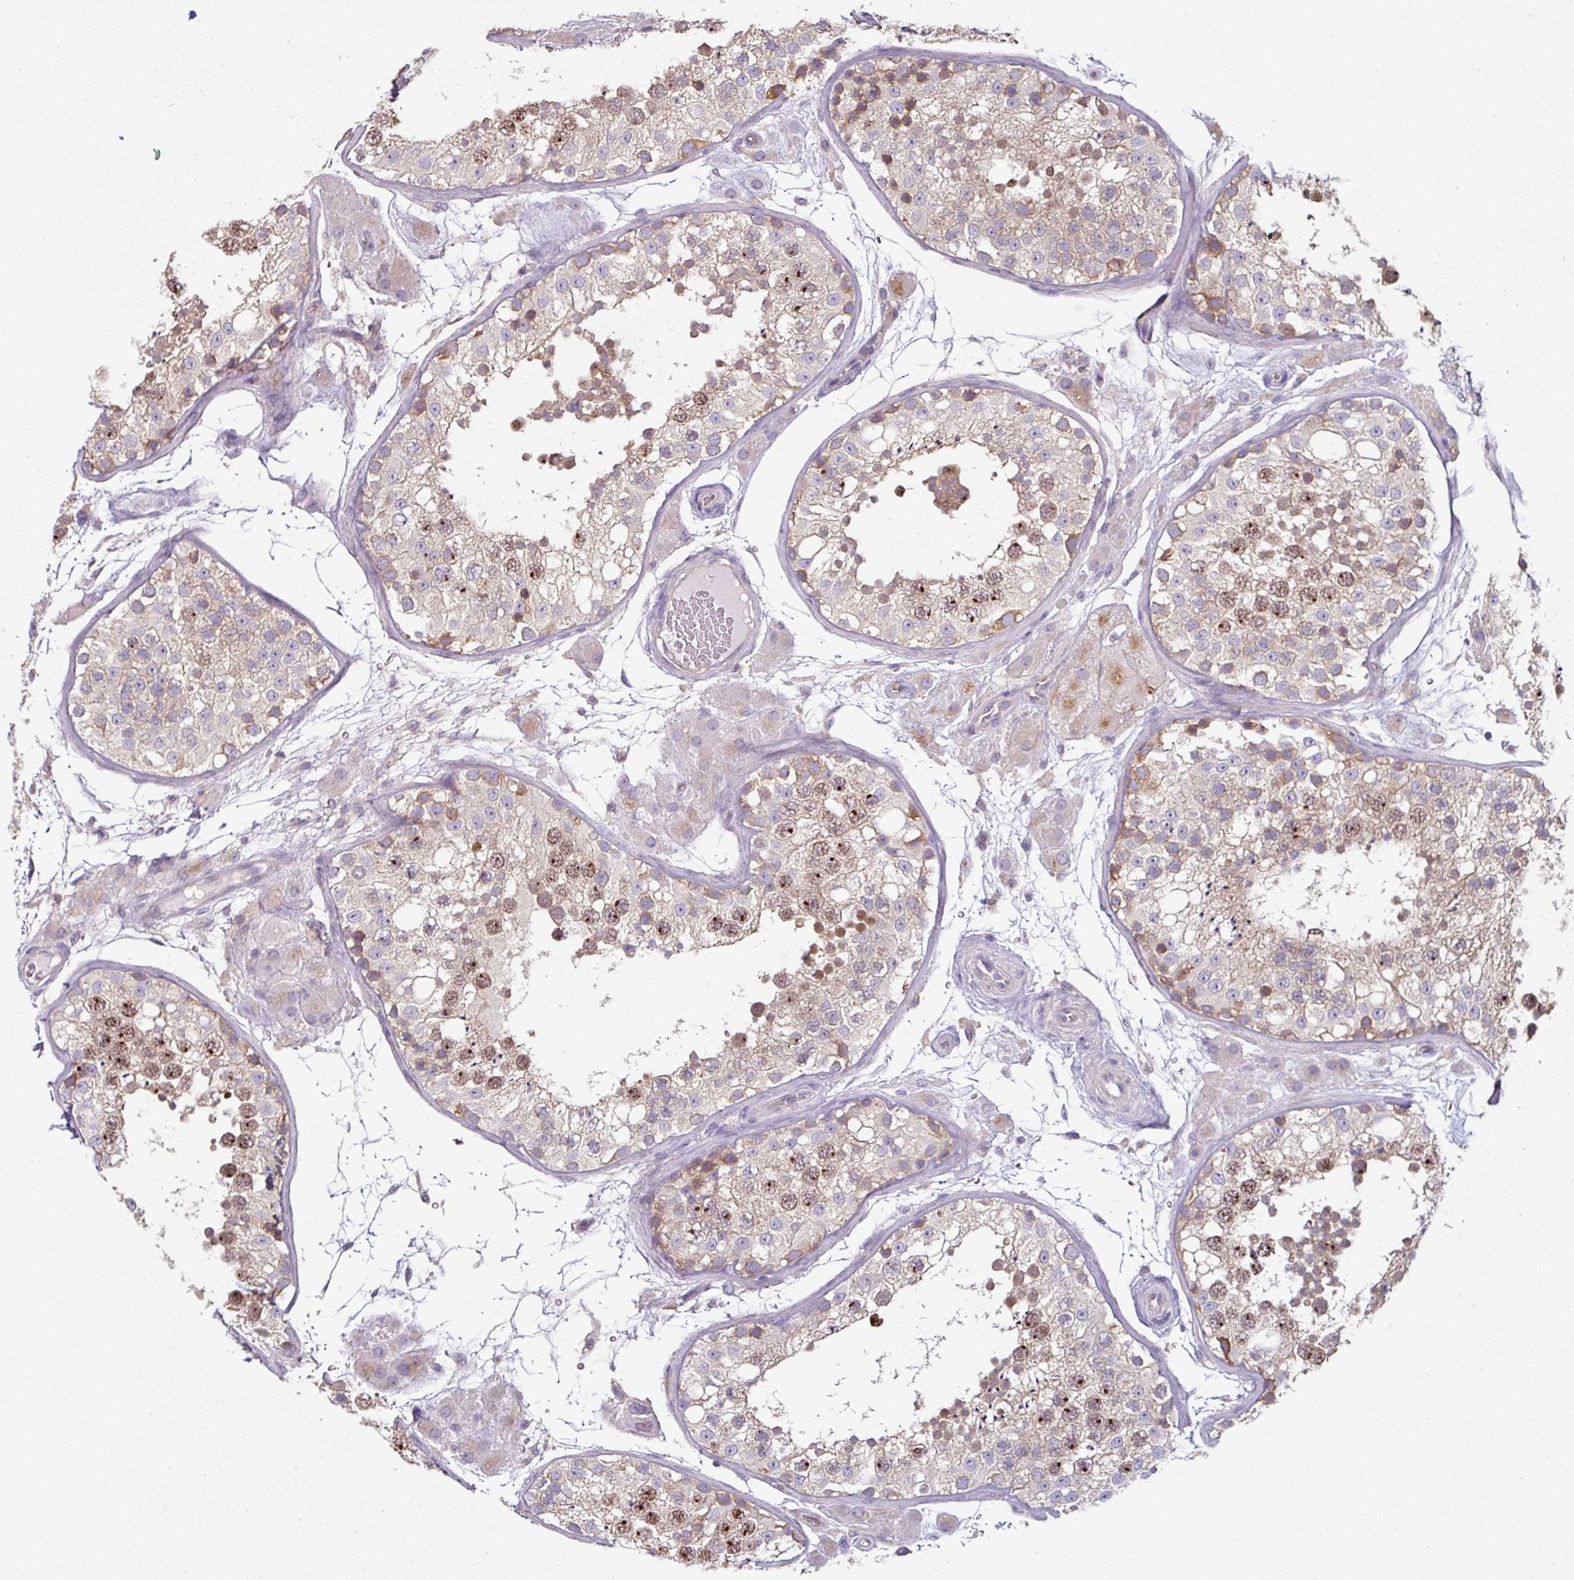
{"staining": {"intensity": "moderate", "quantity": "25%-75%", "location": "cytoplasmic/membranous,nuclear"}, "tissue": "testis", "cell_type": "Cells in seminiferous ducts", "image_type": "normal", "snomed": [{"axis": "morphology", "description": "Normal tissue, NOS"}, {"axis": "topography", "description": "Testis"}], "caption": "Protein analysis of unremarkable testis displays moderate cytoplasmic/membranous,nuclear positivity in about 25%-75% of cells in seminiferous ducts. The protein of interest is stained brown, and the nuclei are stained in blue (DAB IHC with brightfield microscopy, high magnification).", "gene": "C19orf33", "patient": {"sex": "male", "age": 26}}